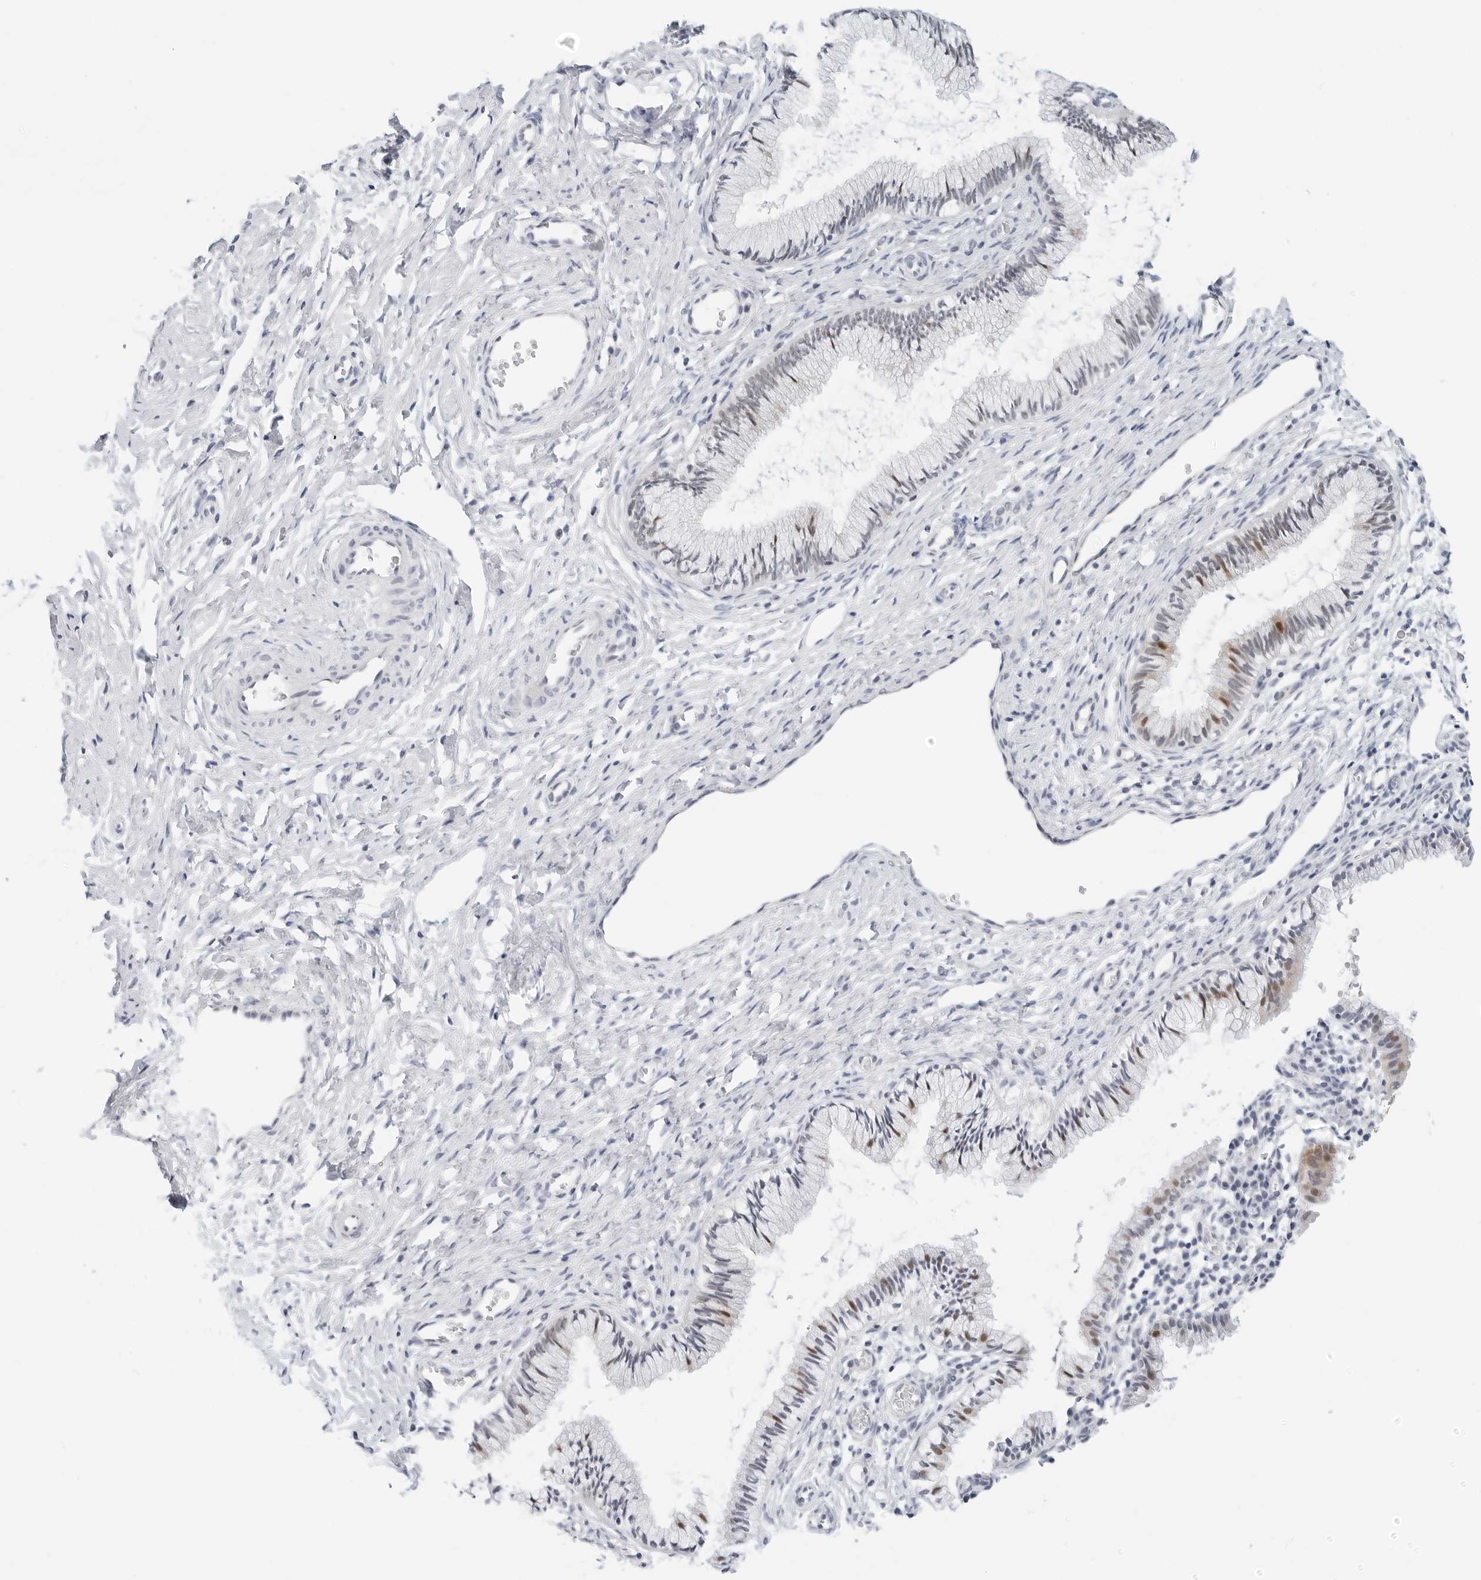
{"staining": {"intensity": "moderate", "quantity": "<25%", "location": "nuclear"}, "tissue": "cervix", "cell_type": "Glandular cells", "image_type": "normal", "snomed": [{"axis": "morphology", "description": "Normal tissue, NOS"}, {"axis": "topography", "description": "Cervix"}], "caption": "Cervix stained for a protein (brown) reveals moderate nuclear positive expression in approximately <25% of glandular cells.", "gene": "TSEN2", "patient": {"sex": "female", "age": 27}}